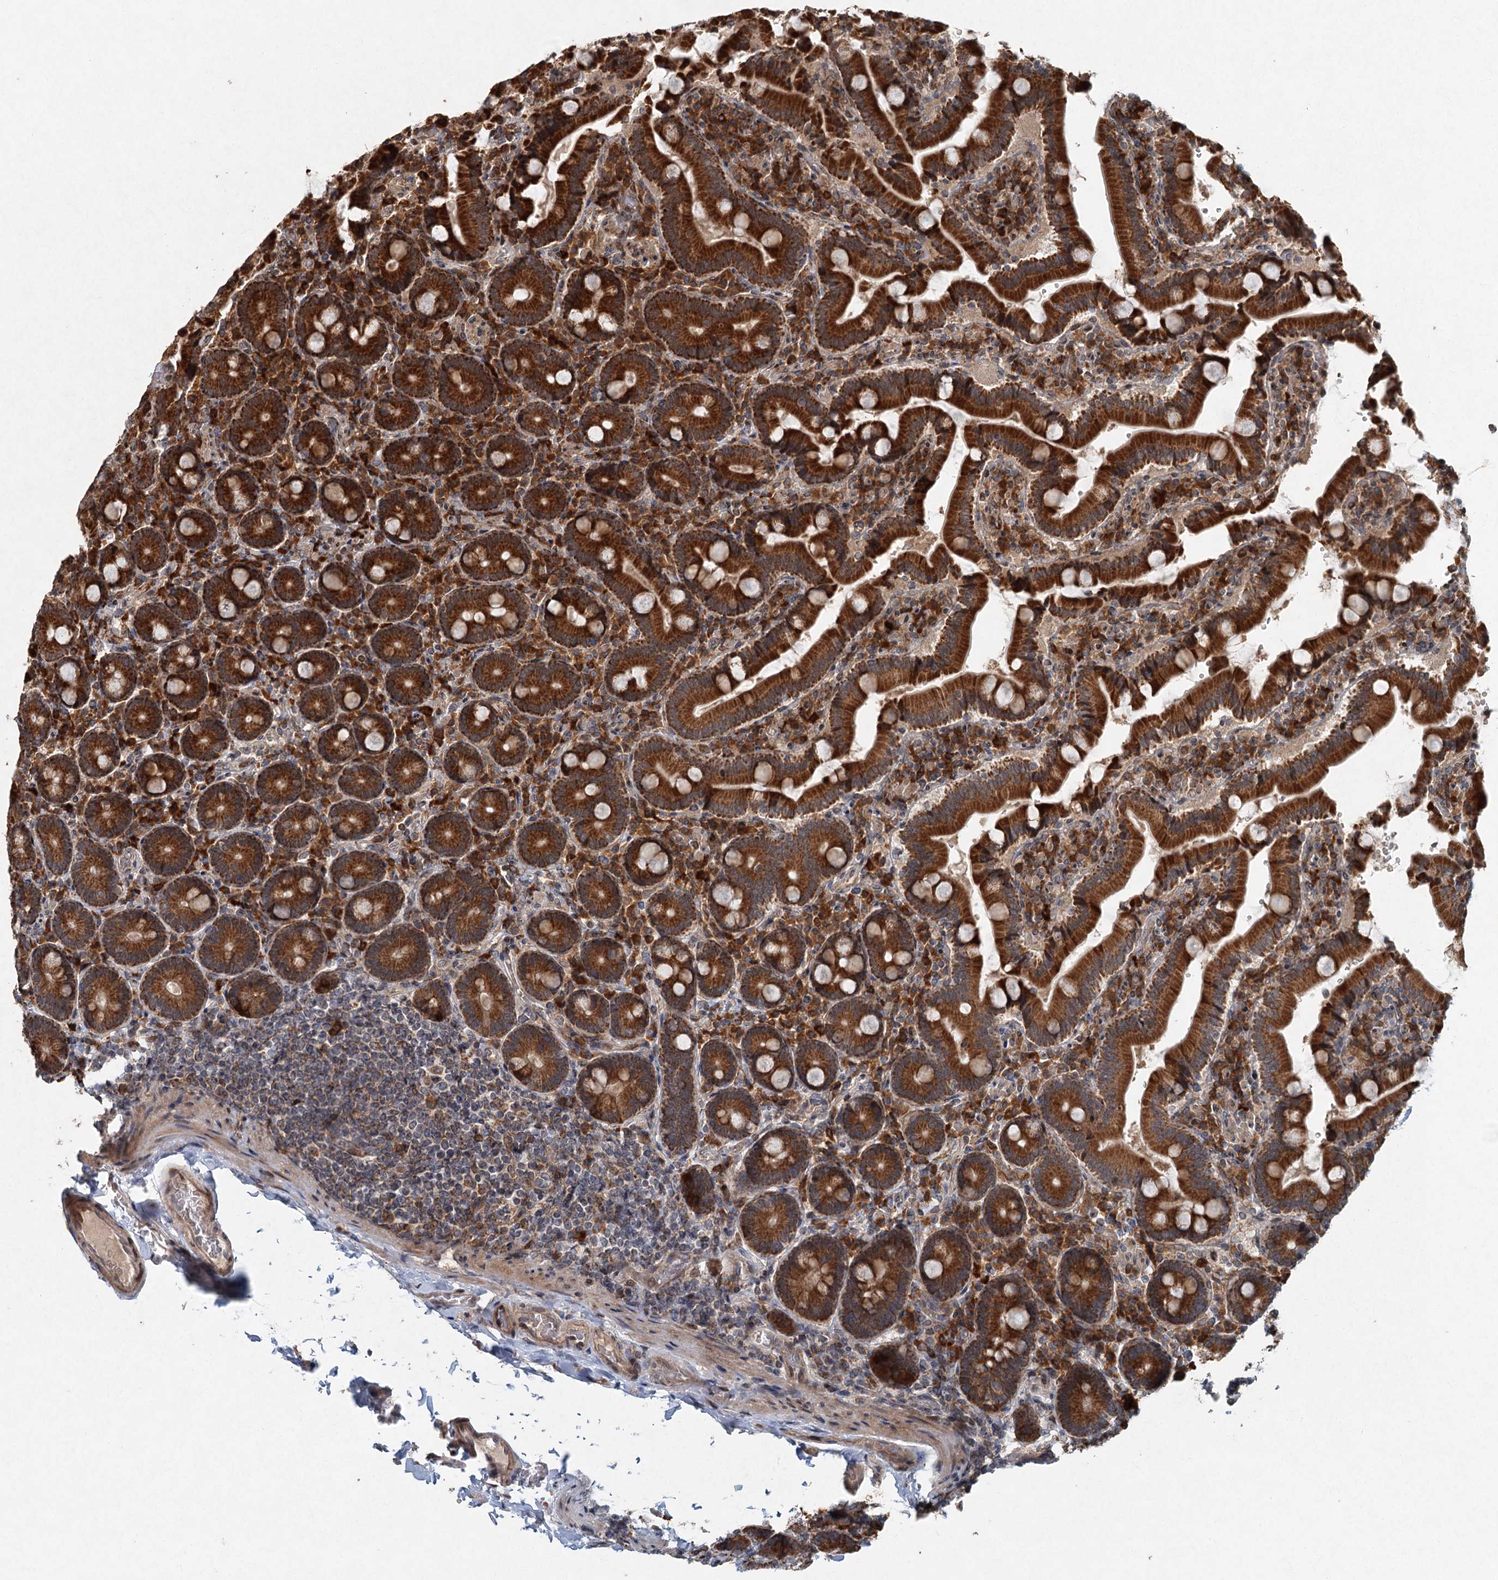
{"staining": {"intensity": "strong", "quantity": ">75%", "location": "cytoplasmic/membranous"}, "tissue": "duodenum", "cell_type": "Glandular cells", "image_type": "normal", "snomed": [{"axis": "morphology", "description": "Normal tissue, NOS"}, {"axis": "topography", "description": "Duodenum"}], "caption": "This micrograph reveals immunohistochemistry (IHC) staining of unremarkable duodenum, with high strong cytoplasmic/membranous staining in about >75% of glandular cells.", "gene": "SRPX2", "patient": {"sex": "female", "age": 62}}